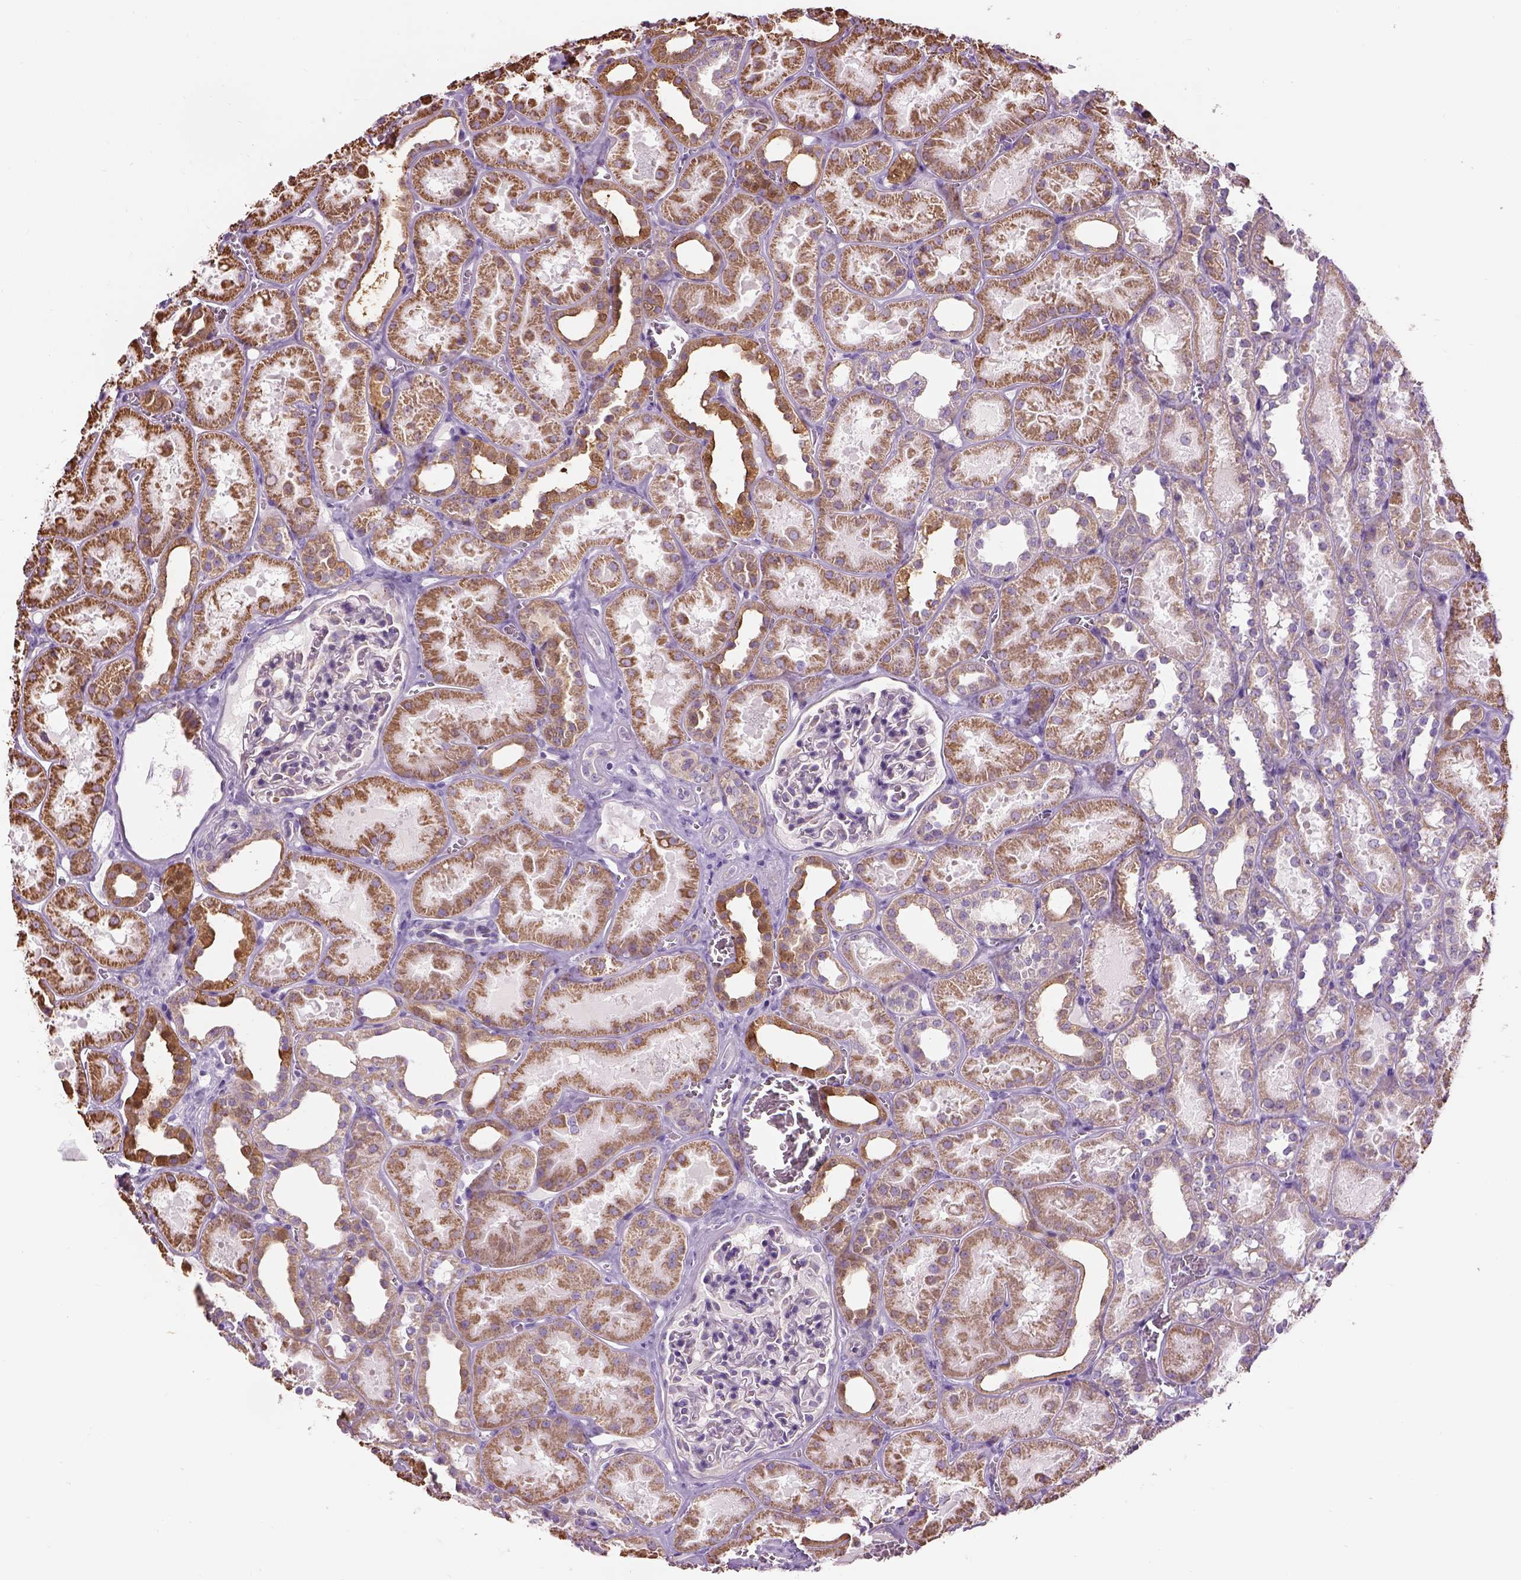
{"staining": {"intensity": "negative", "quantity": "none", "location": "none"}, "tissue": "kidney", "cell_type": "Cells in glomeruli", "image_type": "normal", "snomed": [{"axis": "morphology", "description": "Normal tissue, NOS"}, {"axis": "topography", "description": "Kidney"}], "caption": "The micrograph displays no significant staining in cells in glomeruli of kidney.", "gene": "IFT52", "patient": {"sex": "female", "age": 41}}